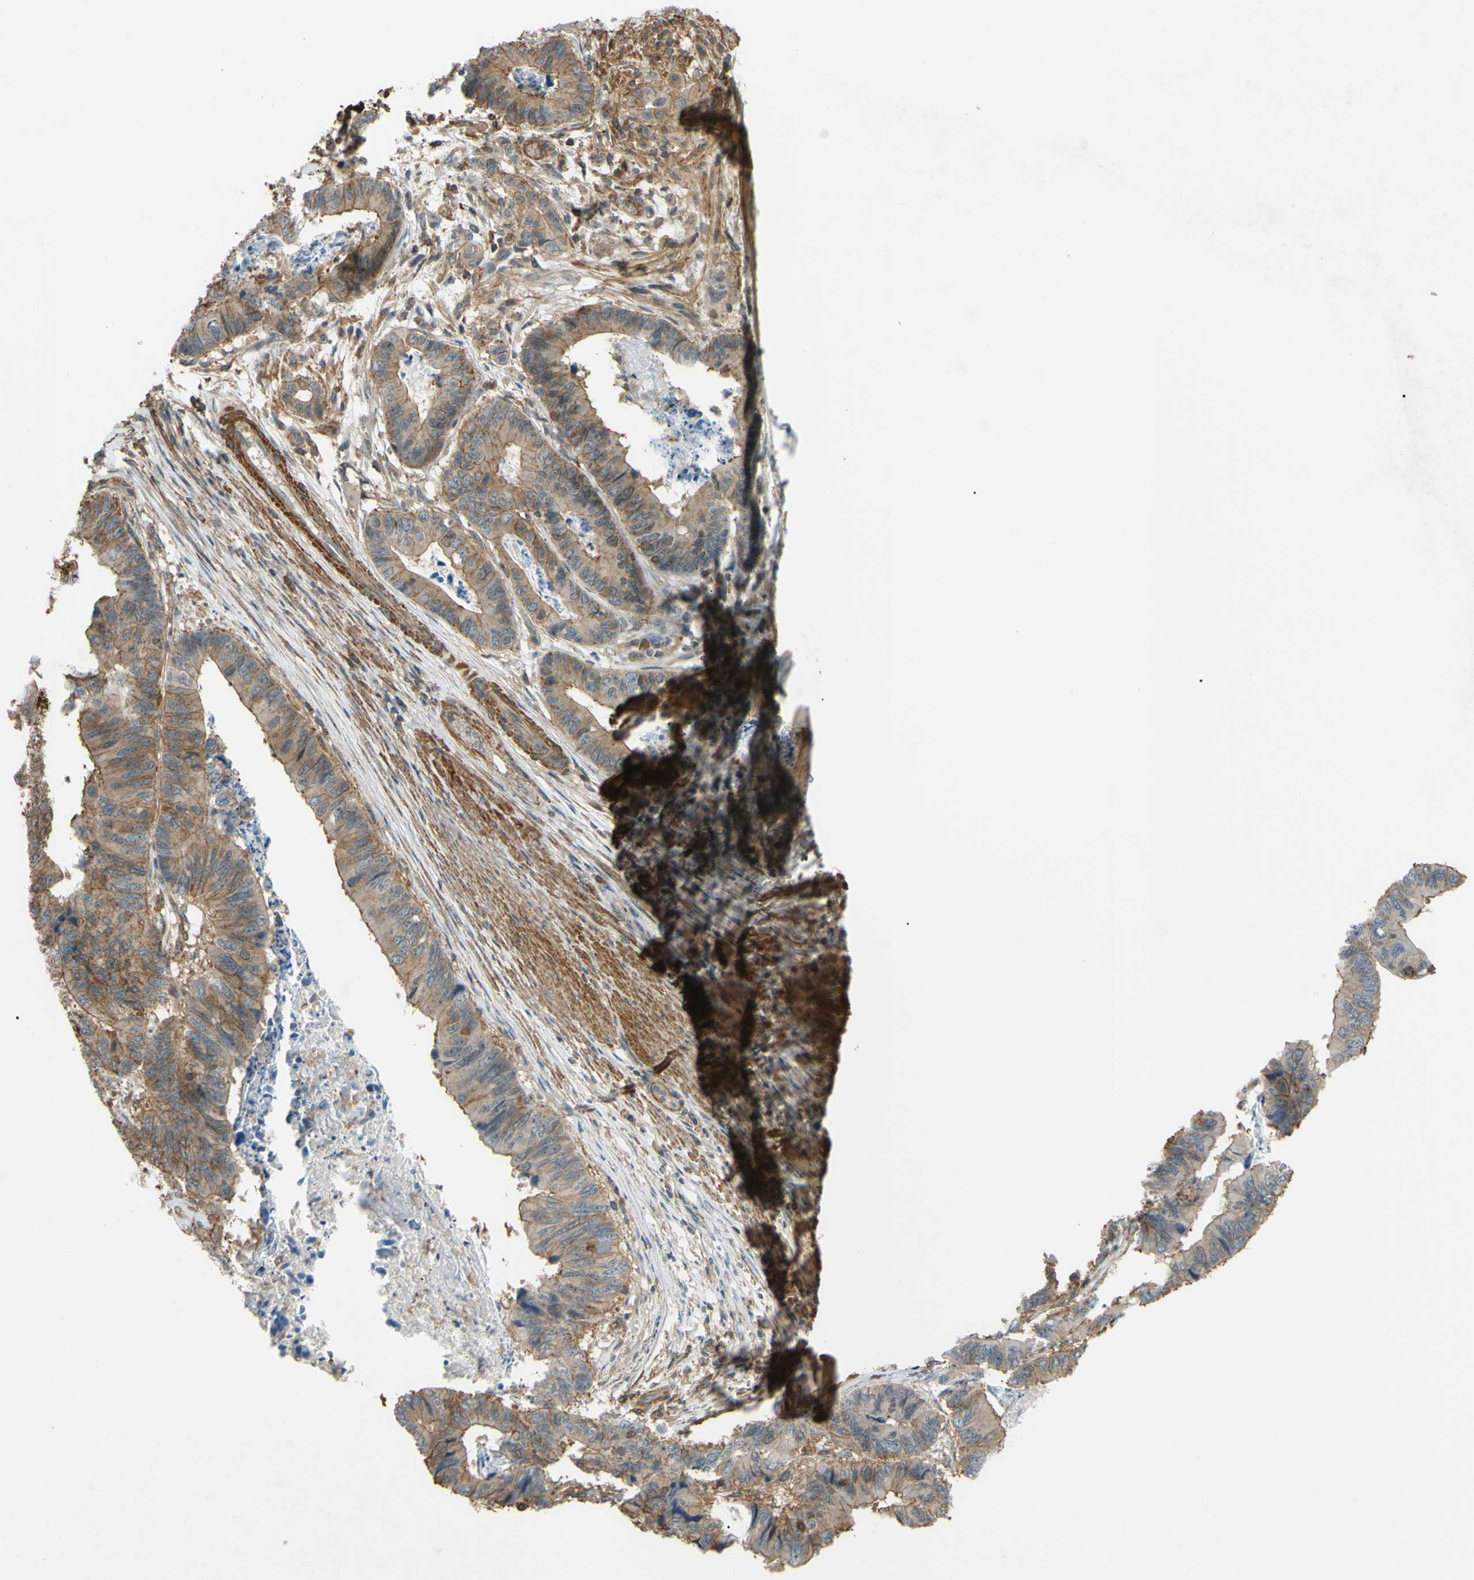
{"staining": {"intensity": "moderate", "quantity": ">75%", "location": "cytoplasmic/membranous"}, "tissue": "stomach cancer", "cell_type": "Tumor cells", "image_type": "cancer", "snomed": [{"axis": "morphology", "description": "Adenocarcinoma, NOS"}, {"axis": "topography", "description": "Stomach, lower"}], "caption": "The image demonstrates immunohistochemical staining of stomach cancer. There is moderate cytoplasmic/membranous staining is present in about >75% of tumor cells.", "gene": "ADD3", "patient": {"sex": "male", "age": 77}}